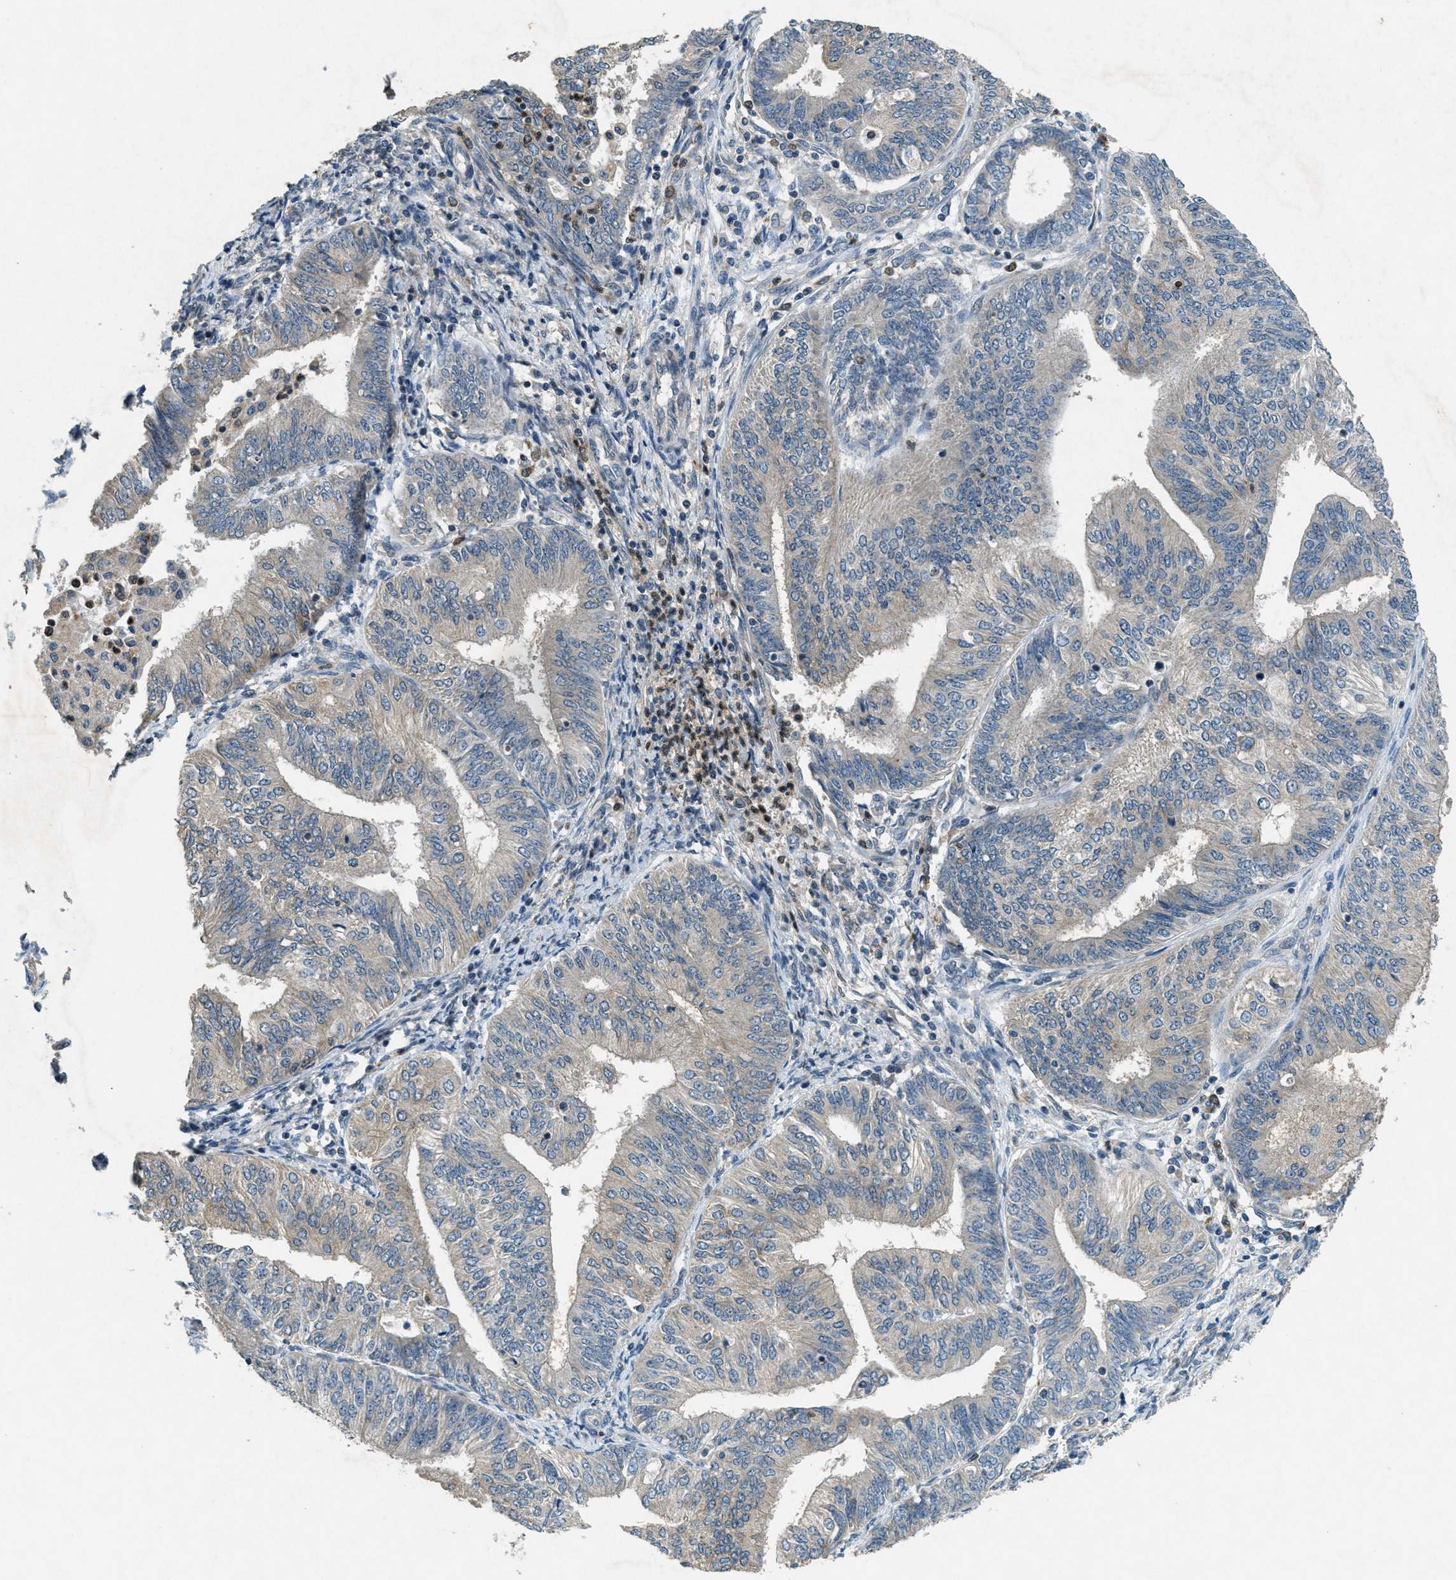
{"staining": {"intensity": "weak", "quantity": "<25%", "location": "cytoplasmic/membranous"}, "tissue": "endometrial cancer", "cell_type": "Tumor cells", "image_type": "cancer", "snomed": [{"axis": "morphology", "description": "Adenocarcinoma, NOS"}, {"axis": "topography", "description": "Endometrium"}], "caption": "Tumor cells show no significant protein staining in endometrial cancer (adenocarcinoma).", "gene": "RAB3D", "patient": {"sex": "female", "age": 58}}